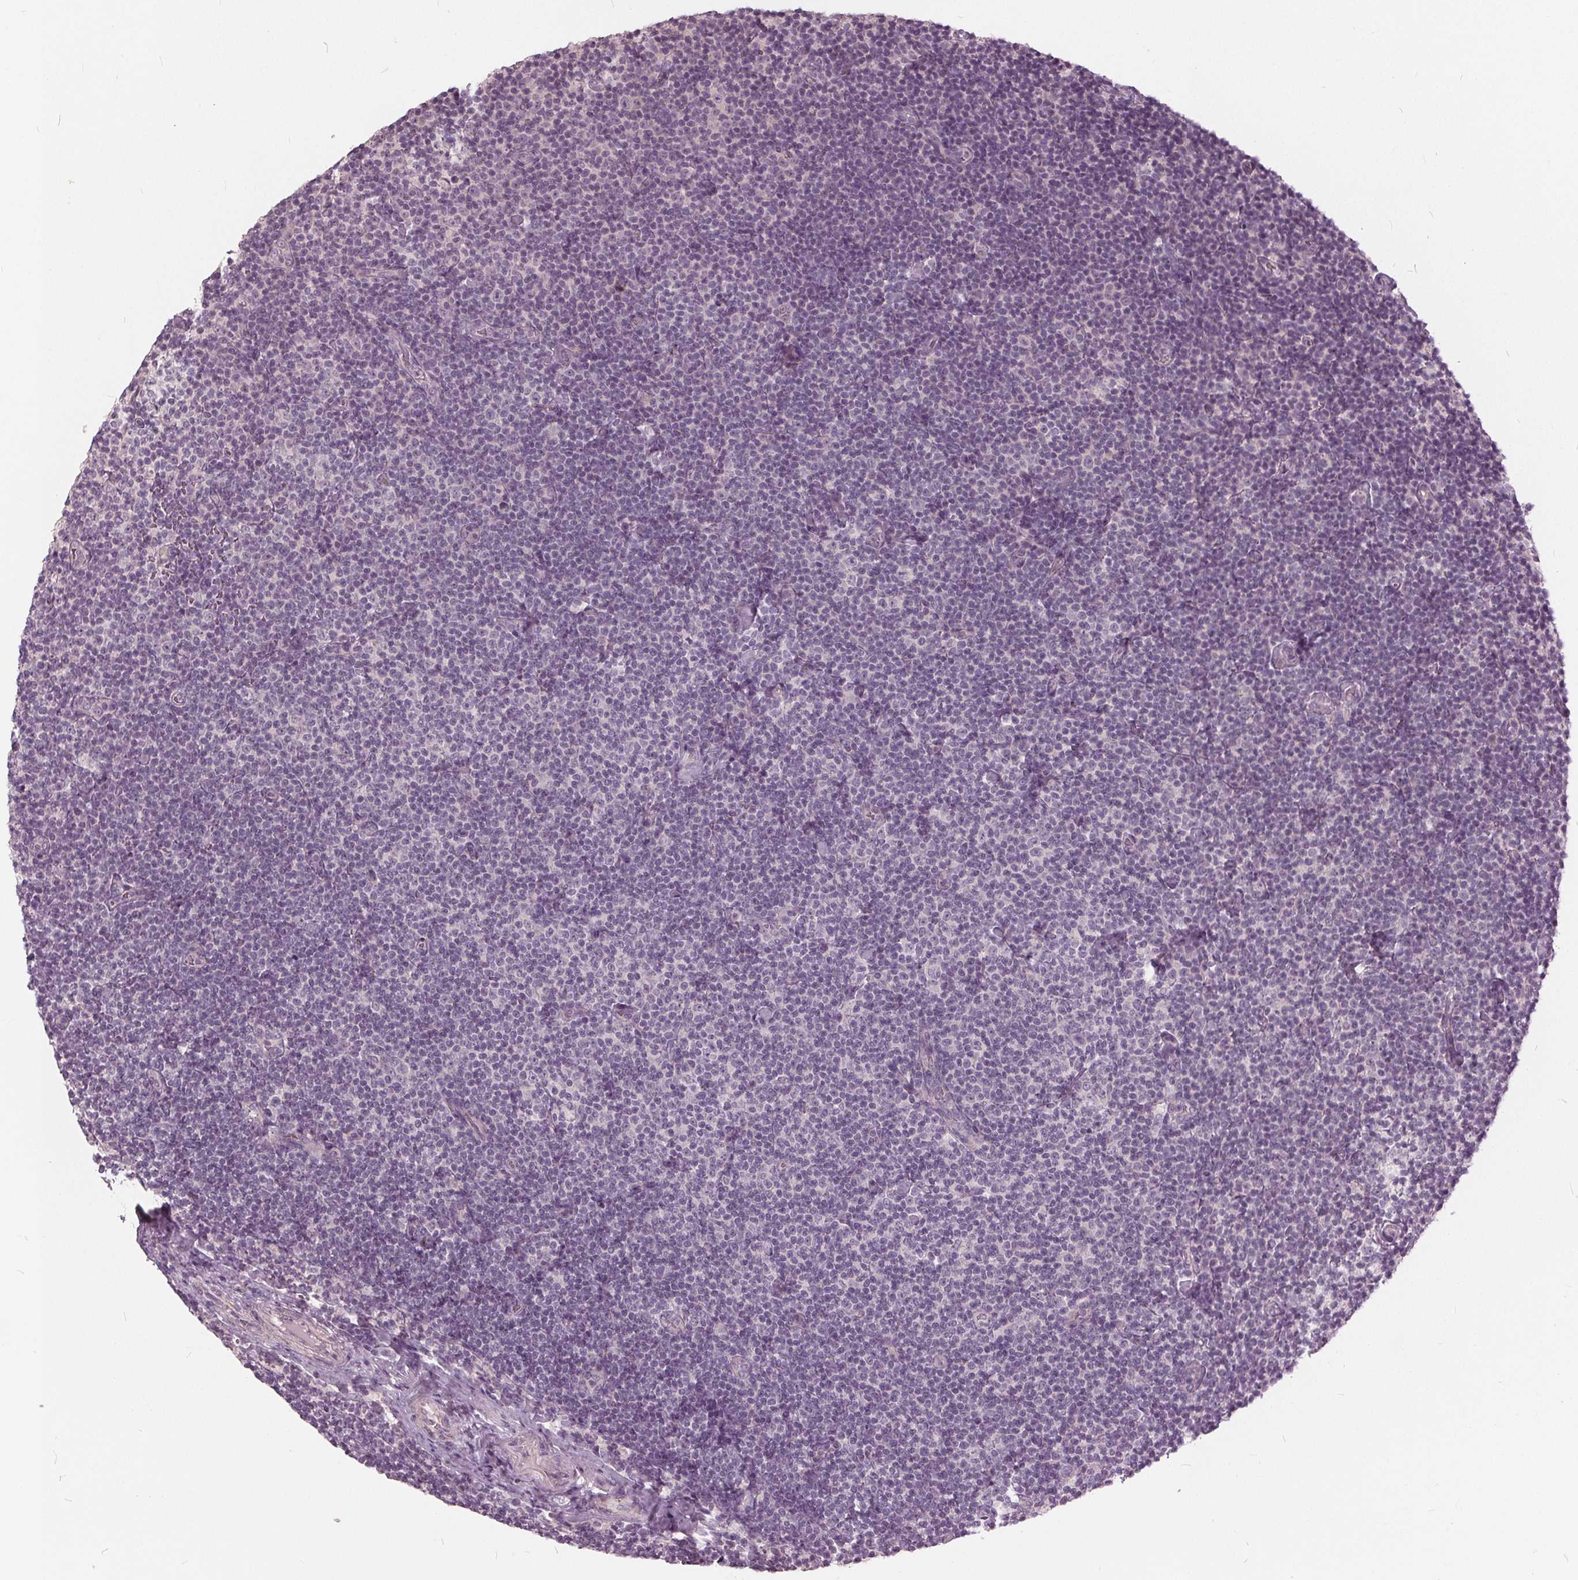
{"staining": {"intensity": "negative", "quantity": "none", "location": "none"}, "tissue": "lymphoma", "cell_type": "Tumor cells", "image_type": "cancer", "snomed": [{"axis": "morphology", "description": "Malignant lymphoma, non-Hodgkin's type, Low grade"}, {"axis": "topography", "description": "Lymph node"}], "caption": "Immunohistochemistry micrograph of neoplastic tissue: malignant lymphoma, non-Hodgkin's type (low-grade) stained with DAB (3,3'-diaminobenzidine) reveals no significant protein staining in tumor cells.", "gene": "KLK13", "patient": {"sex": "male", "age": 81}}